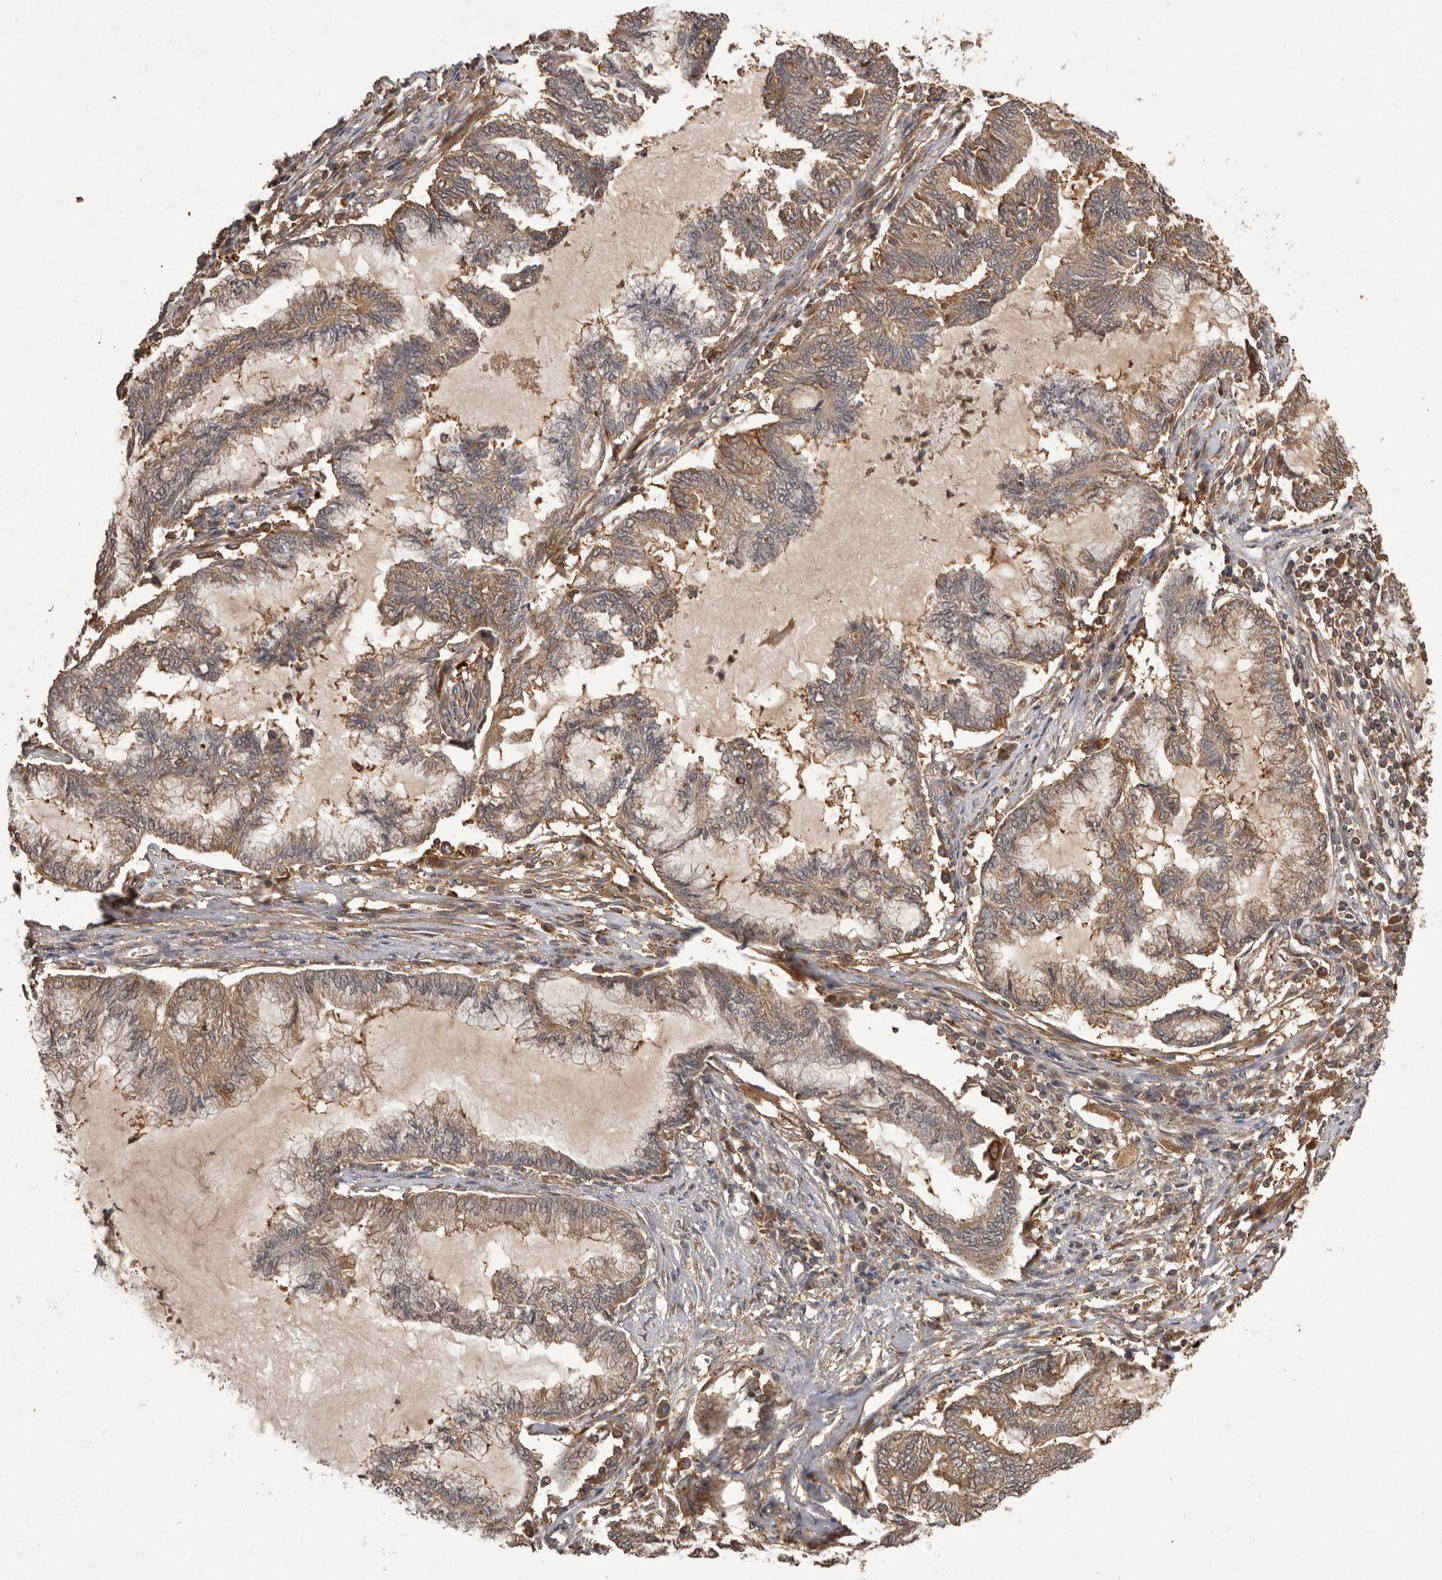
{"staining": {"intensity": "moderate", "quantity": ">75%", "location": "cytoplasmic/membranous"}, "tissue": "endometrial cancer", "cell_type": "Tumor cells", "image_type": "cancer", "snomed": [{"axis": "morphology", "description": "Adenocarcinoma, NOS"}, {"axis": "topography", "description": "Endometrium"}], "caption": "Immunohistochemistry of human adenocarcinoma (endometrial) exhibits medium levels of moderate cytoplasmic/membranous expression in approximately >75% of tumor cells.", "gene": "SLC22A3", "patient": {"sex": "female", "age": 86}}